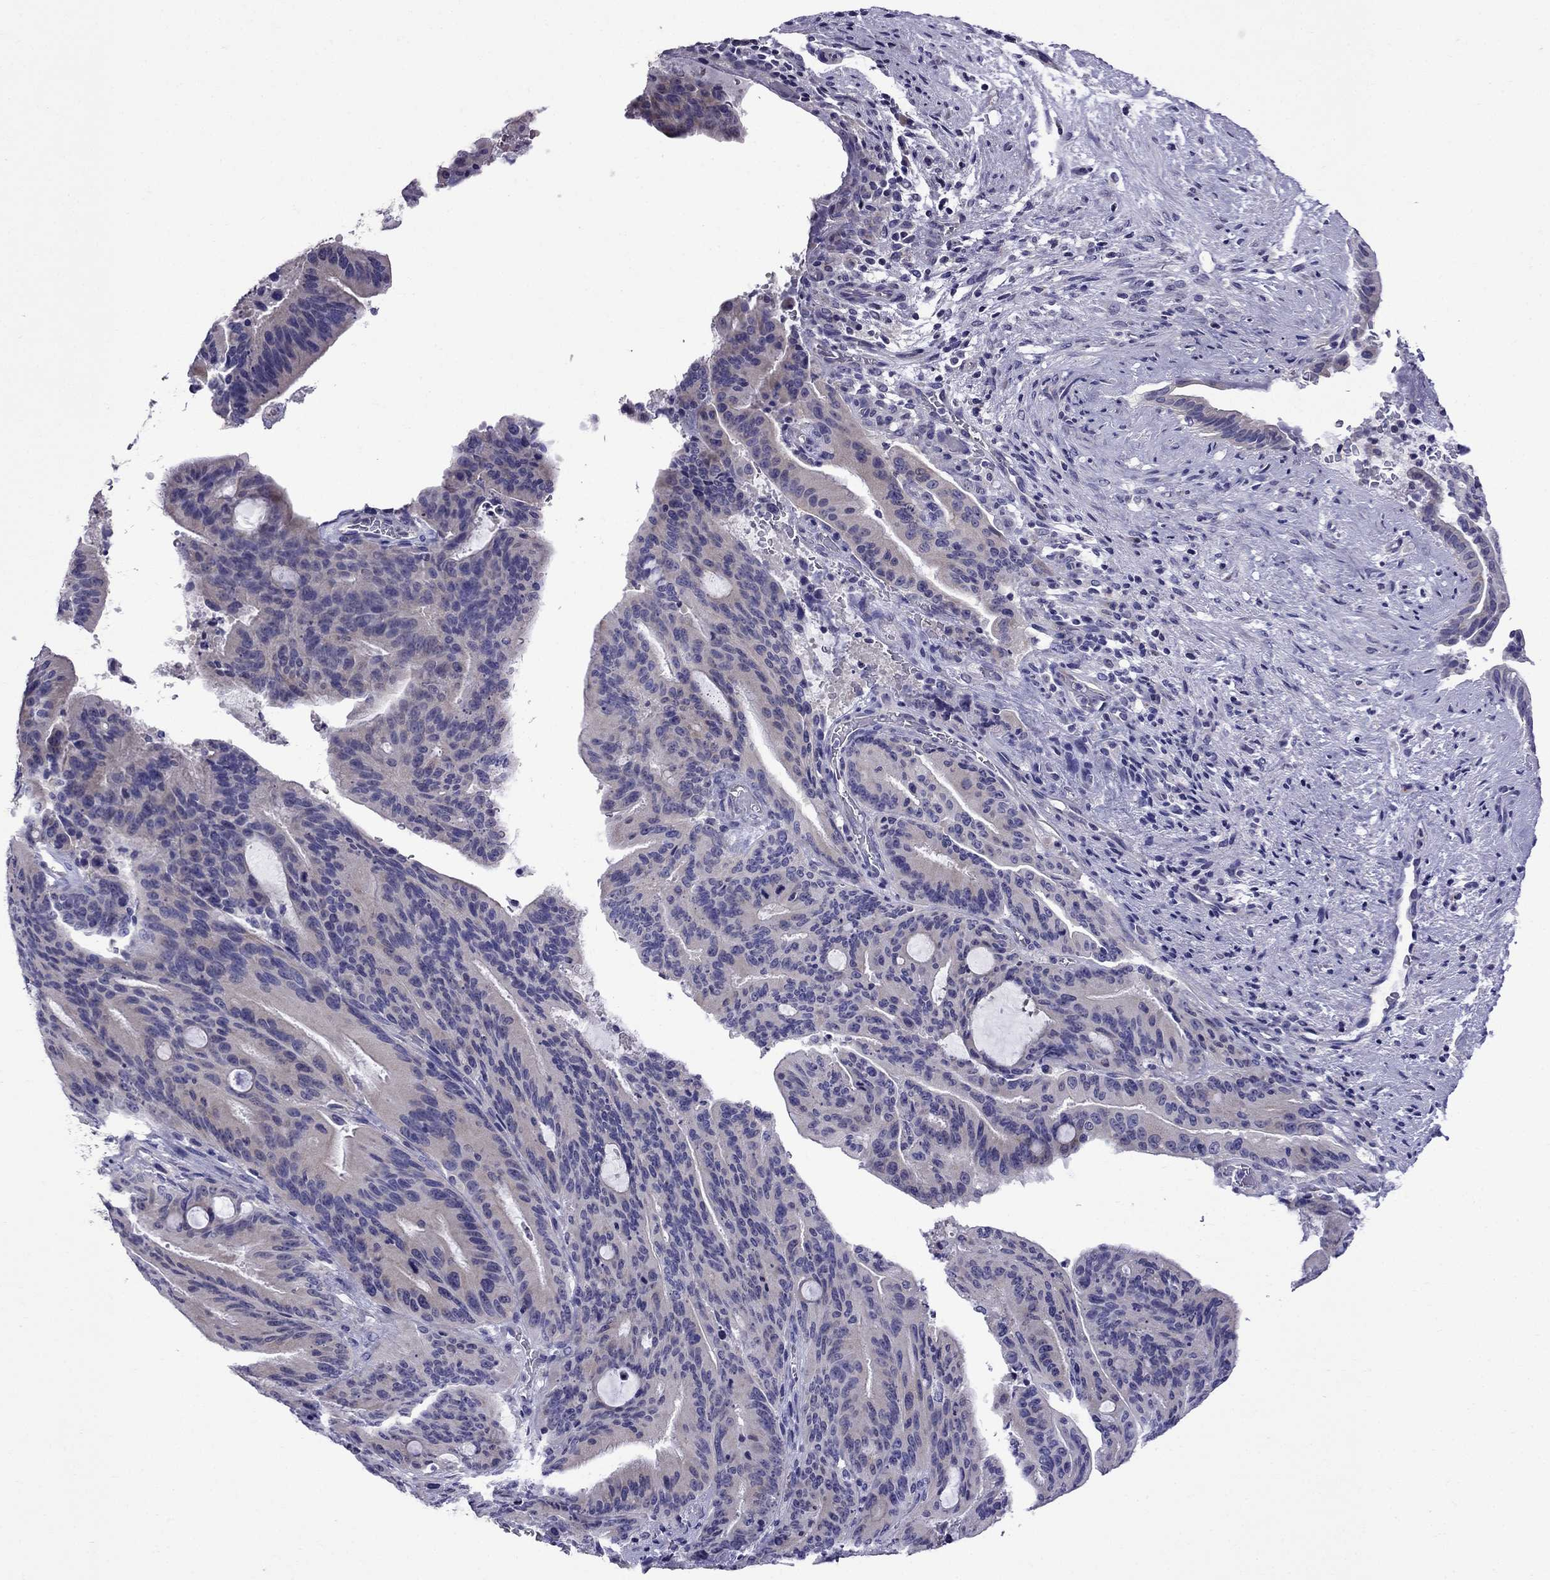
{"staining": {"intensity": "weak", "quantity": "<25%", "location": "cytoplasmic/membranous"}, "tissue": "liver cancer", "cell_type": "Tumor cells", "image_type": "cancer", "snomed": [{"axis": "morphology", "description": "Cholangiocarcinoma"}, {"axis": "topography", "description": "Liver"}], "caption": "This is a histopathology image of IHC staining of cholangiocarcinoma (liver), which shows no positivity in tumor cells.", "gene": "OXCT2", "patient": {"sex": "female", "age": 73}}